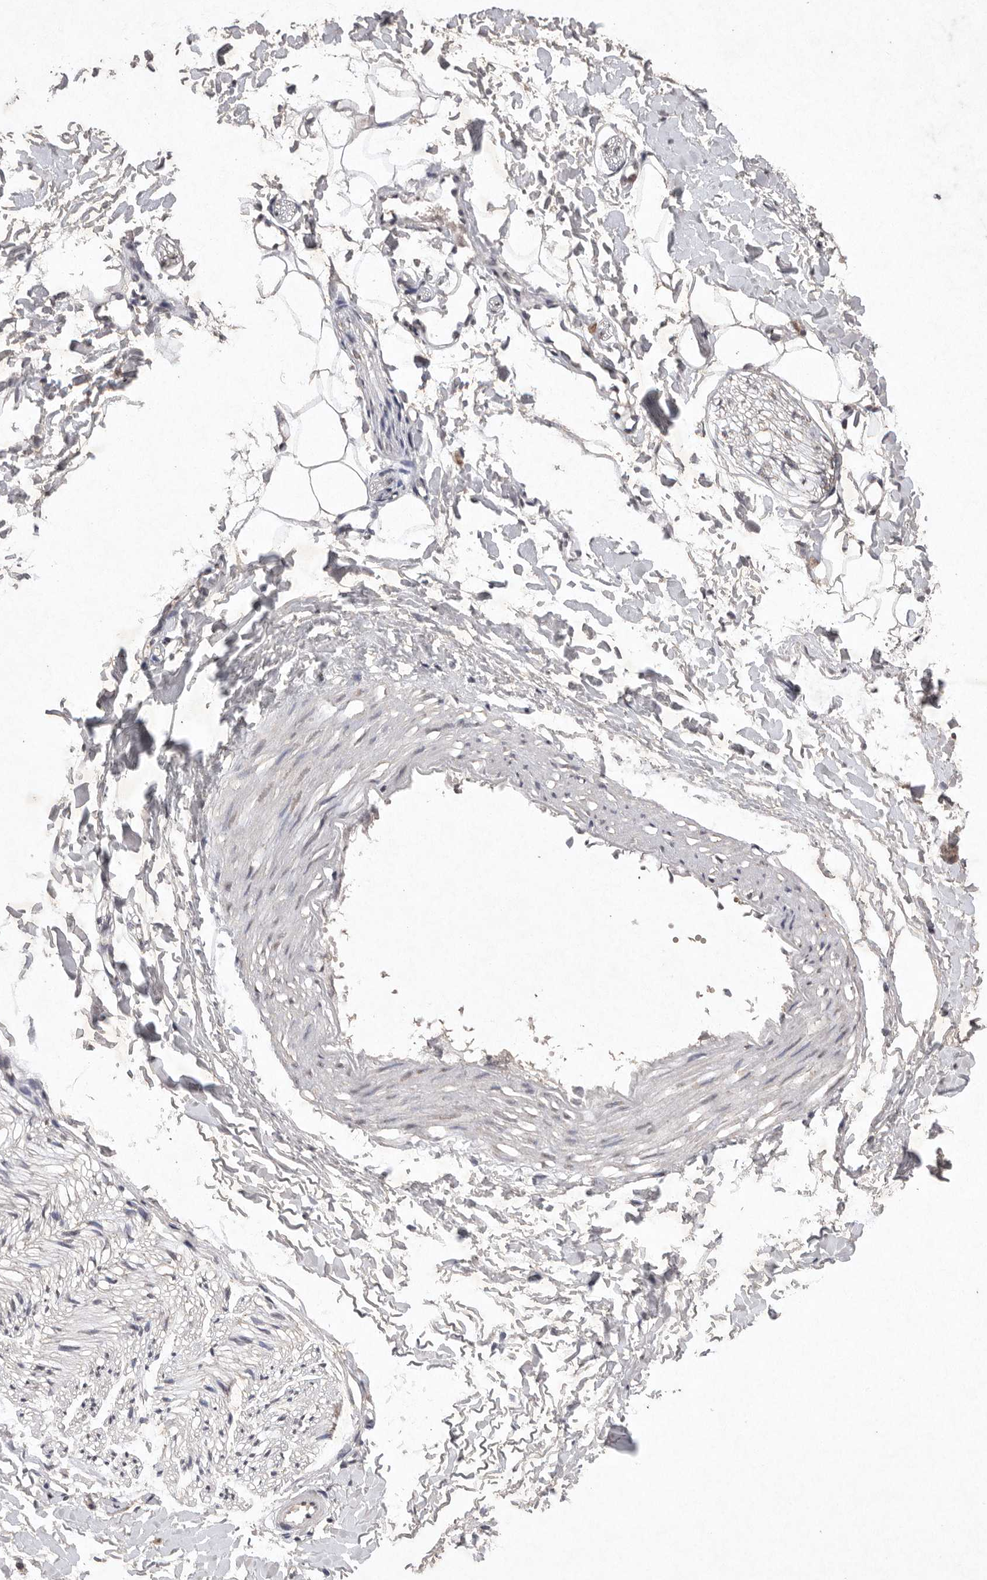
{"staining": {"intensity": "negative", "quantity": "none", "location": "none"}, "tissue": "adipose tissue", "cell_type": "Adipocytes", "image_type": "normal", "snomed": [{"axis": "morphology", "description": "Normal tissue, NOS"}, {"axis": "morphology", "description": "Adenocarcinoma, NOS"}, {"axis": "topography", "description": "Smooth muscle"}, {"axis": "topography", "description": "Colon"}], "caption": "Protein analysis of normal adipose tissue demonstrates no significant staining in adipocytes.", "gene": "APLNR", "patient": {"sex": "male", "age": 14}}